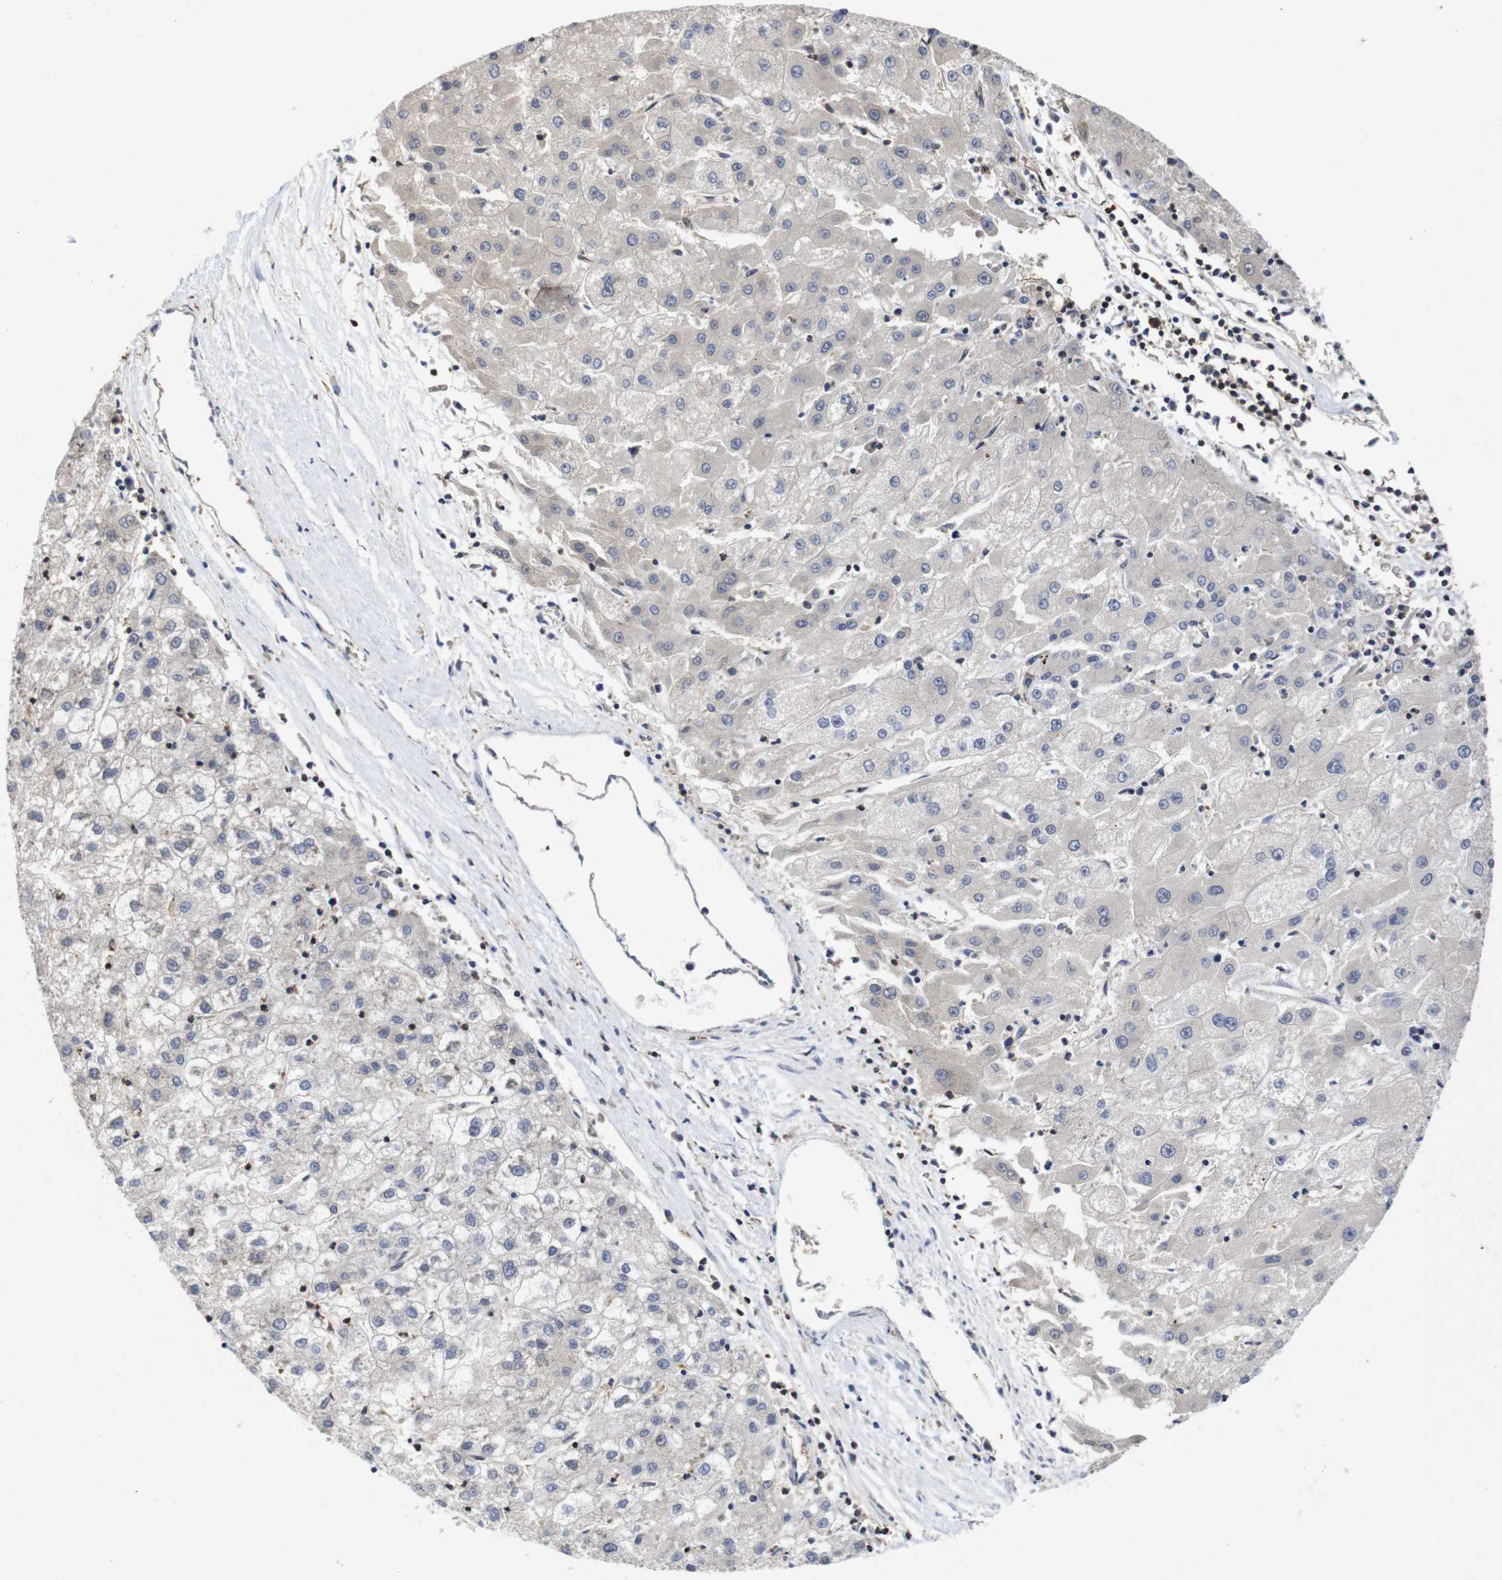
{"staining": {"intensity": "negative", "quantity": "none", "location": "none"}, "tissue": "liver cancer", "cell_type": "Tumor cells", "image_type": "cancer", "snomed": [{"axis": "morphology", "description": "Carcinoma, Hepatocellular, NOS"}, {"axis": "topography", "description": "Liver"}], "caption": "Liver cancer (hepatocellular carcinoma) was stained to show a protein in brown. There is no significant expression in tumor cells.", "gene": "SUMO3", "patient": {"sex": "male", "age": 72}}